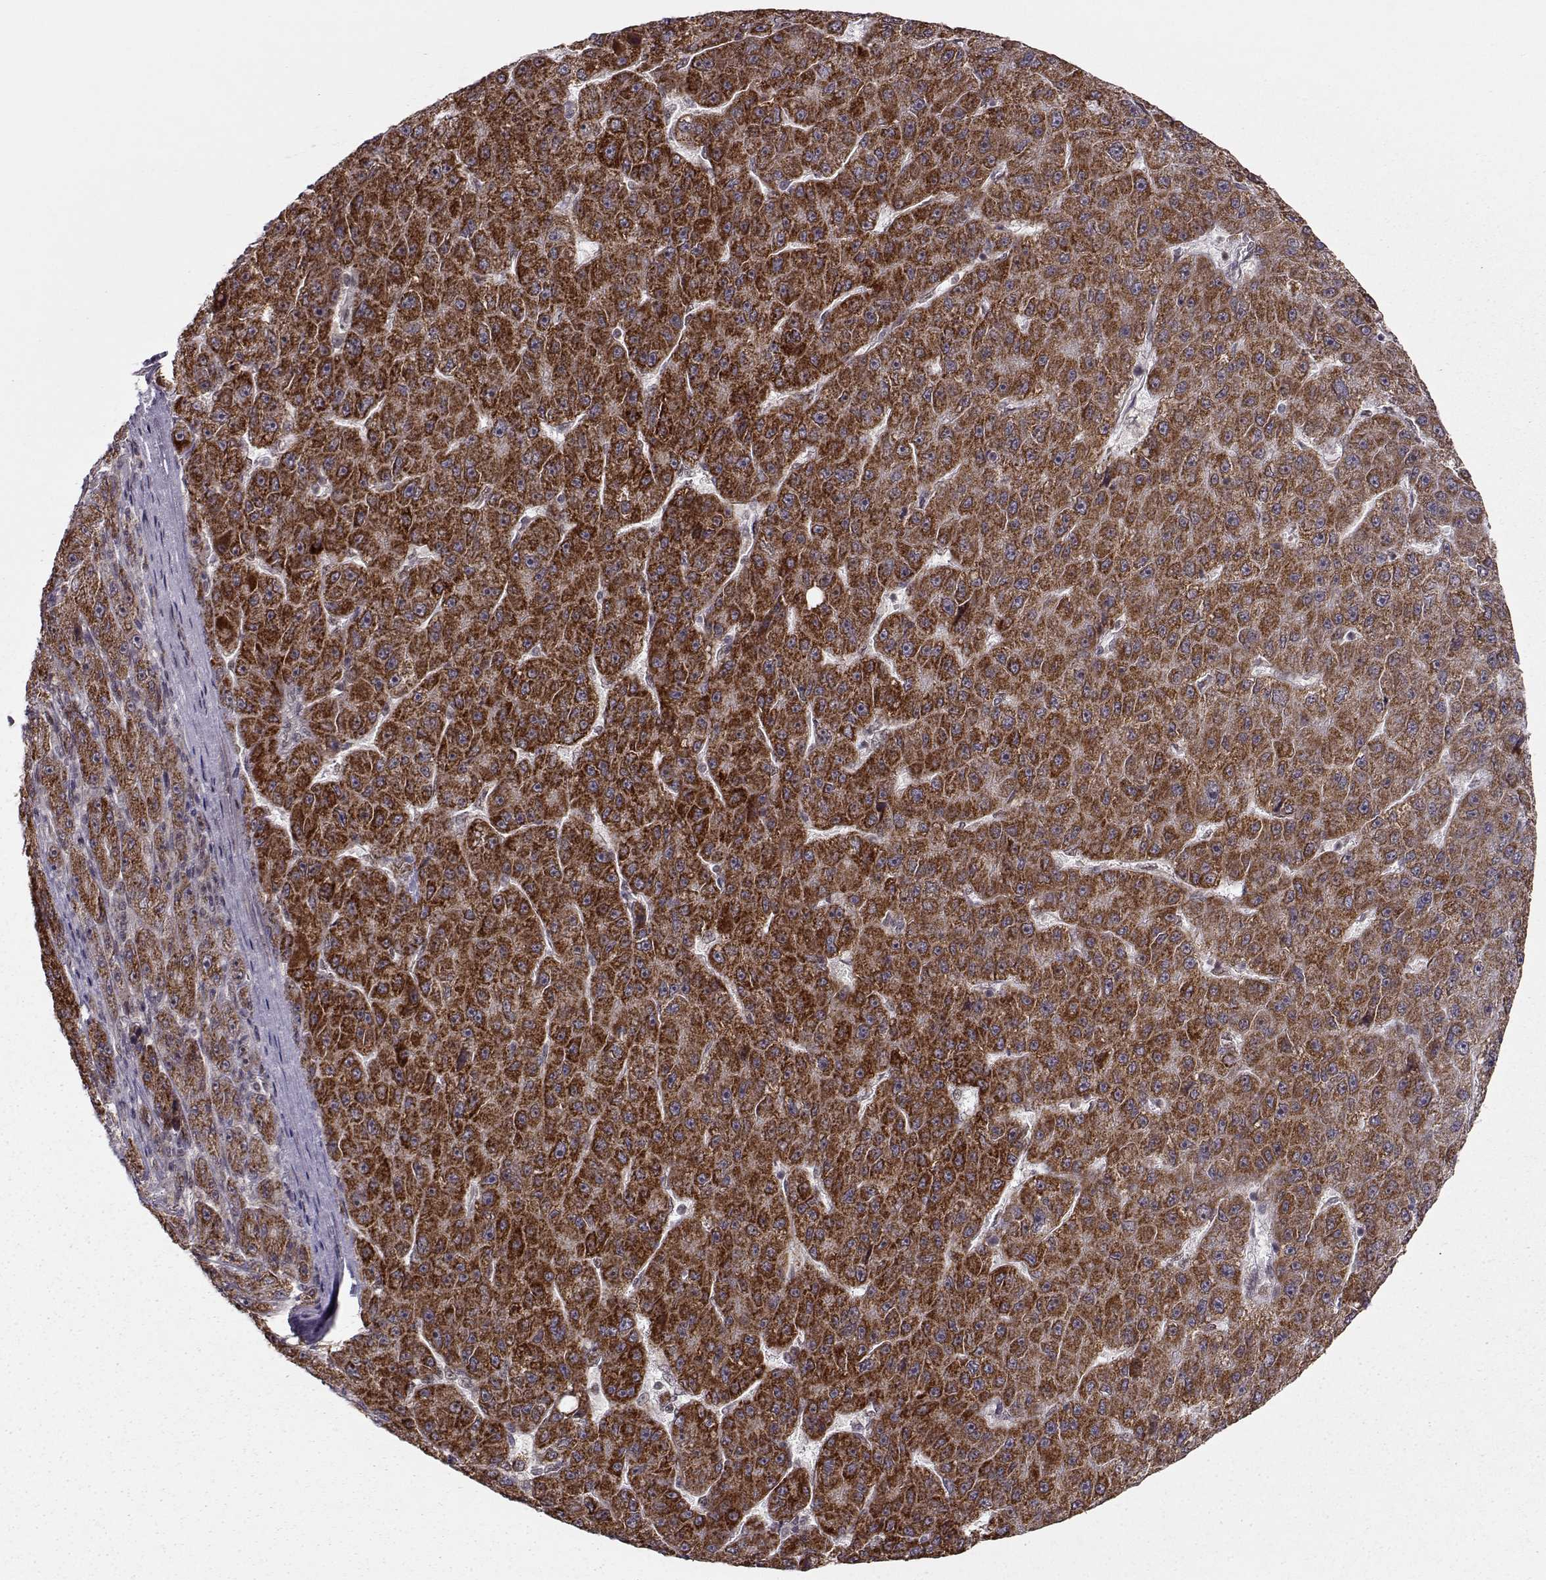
{"staining": {"intensity": "strong", "quantity": ">75%", "location": "cytoplasmic/membranous"}, "tissue": "liver cancer", "cell_type": "Tumor cells", "image_type": "cancer", "snomed": [{"axis": "morphology", "description": "Carcinoma, Hepatocellular, NOS"}, {"axis": "topography", "description": "Liver"}], "caption": "Brown immunohistochemical staining in human hepatocellular carcinoma (liver) displays strong cytoplasmic/membranous staining in about >75% of tumor cells.", "gene": "RAI1", "patient": {"sex": "male", "age": 67}}